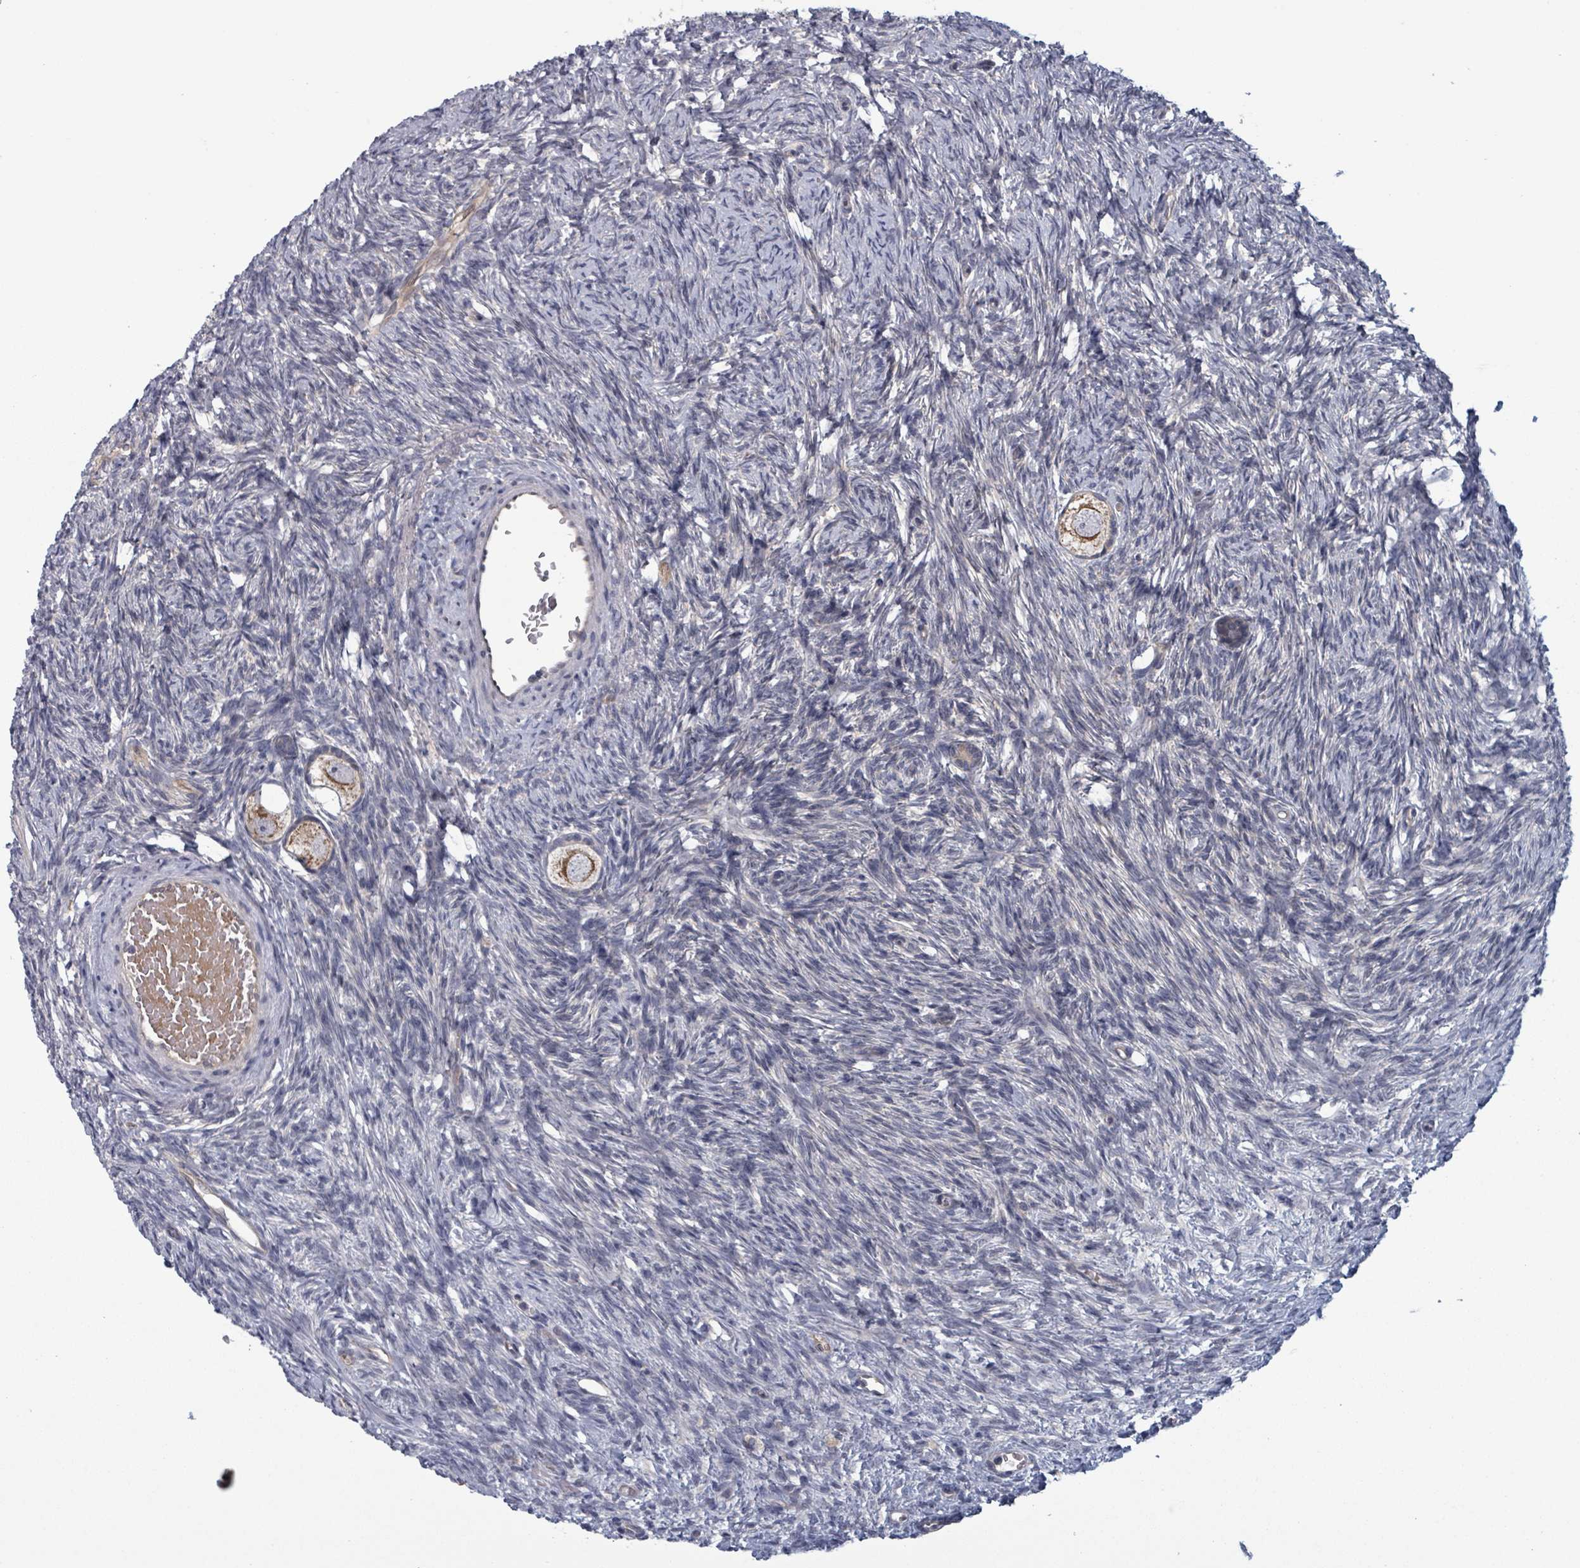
{"staining": {"intensity": "moderate", "quantity": ">75%", "location": "cytoplasmic/membranous"}, "tissue": "ovary", "cell_type": "Follicle cells", "image_type": "normal", "snomed": [{"axis": "morphology", "description": "Normal tissue, NOS"}, {"axis": "topography", "description": "Ovary"}], "caption": "Immunohistochemistry staining of normal ovary, which exhibits medium levels of moderate cytoplasmic/membranous positivity in about >75% of follicle cells indicating moderate cytoplasmic/membranous protein positivity. The staining was performed using DAB (3,3'-diaminobenzidine) (brown) for protein detection and nuclei were counterstained in hematoxylin (blue).", "gene": "FKBP1A", "patient": {"sex": "female", "age": 33}}